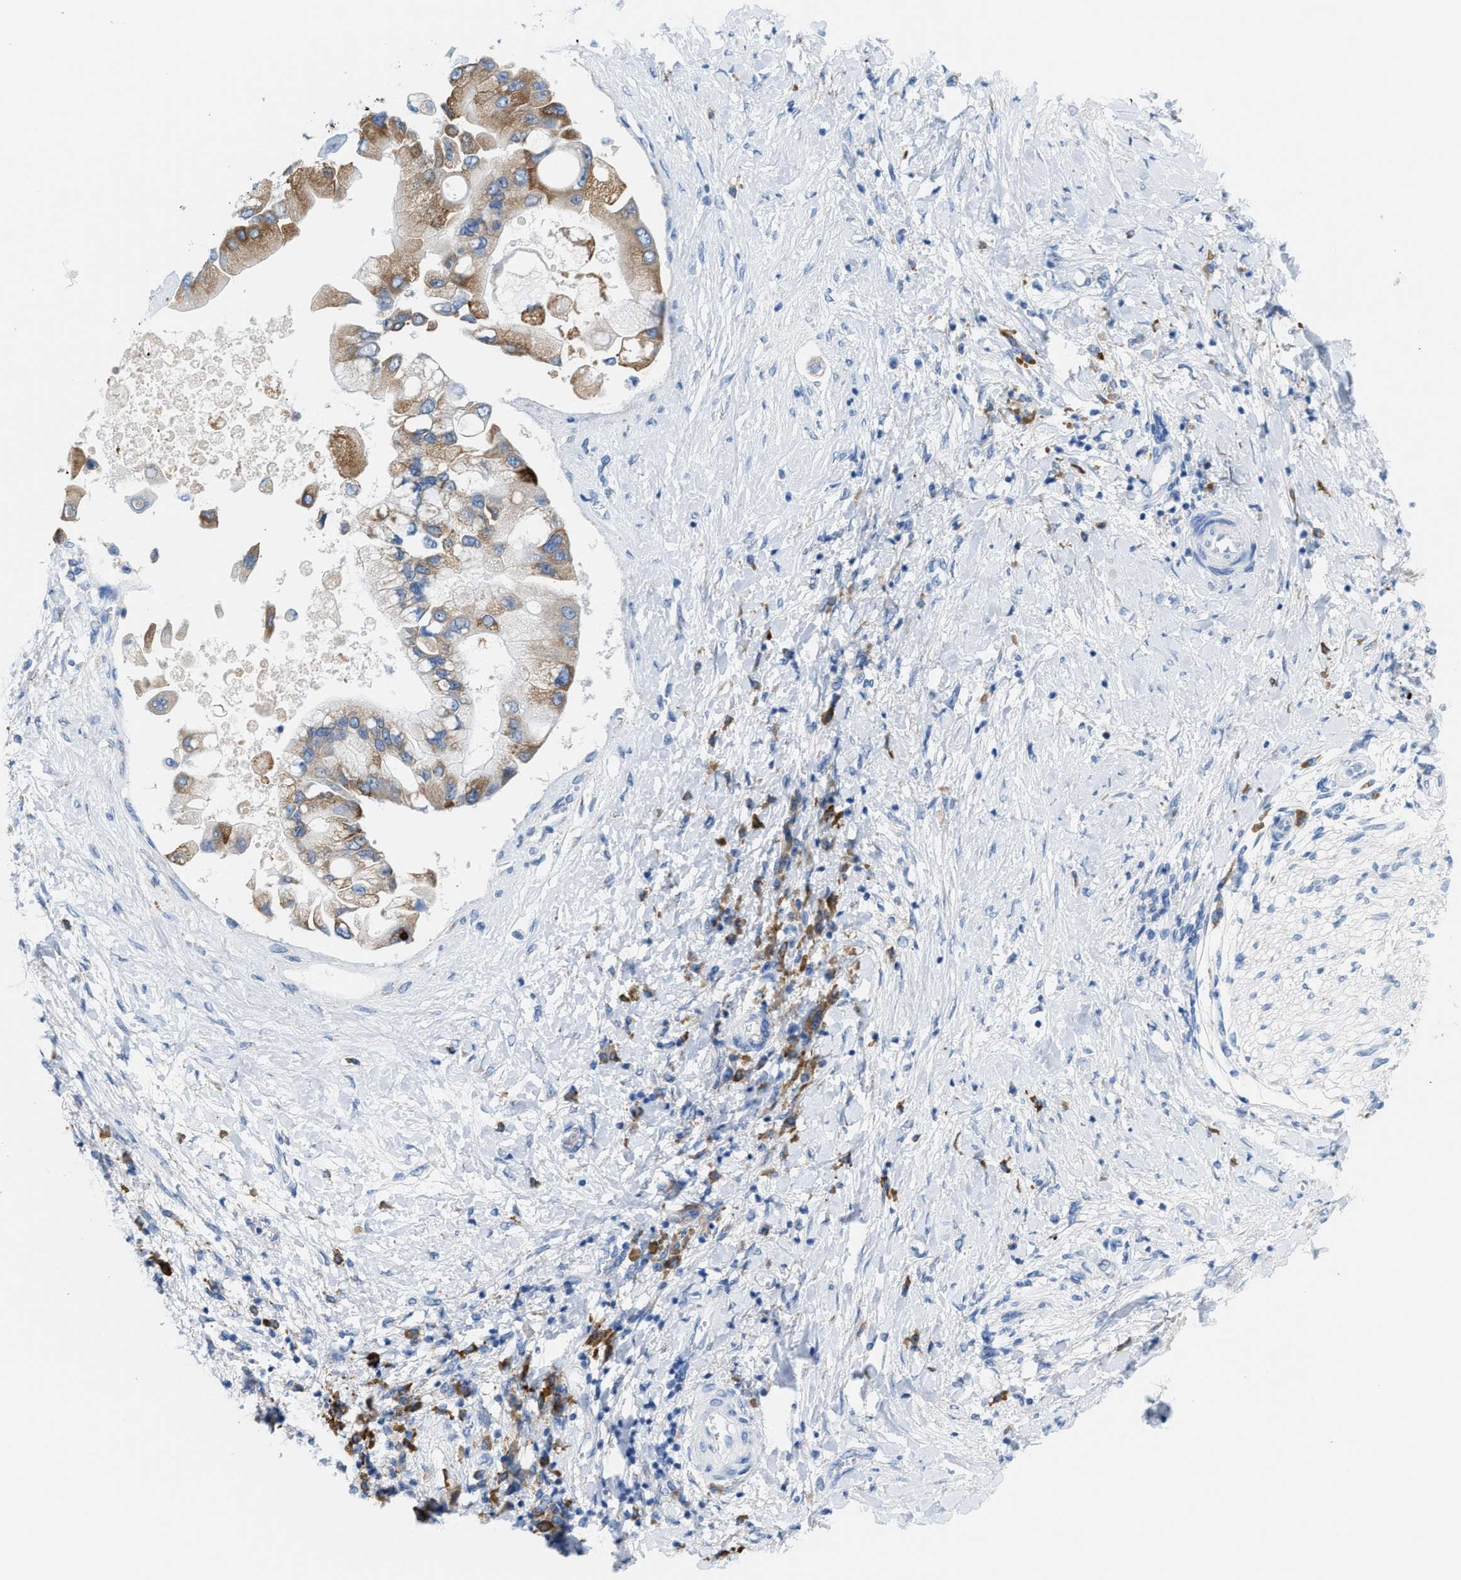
{"staining": {"intensity": "moderate", "quantity": "<25%", "location": "cytoplasmic/membranous"}, "tissue": "liver cancer", "cell_type": "Tumor cells", "image_type": "cancer", "snomed": [{"axis": "morphology", "description": "Cholangiocarcinoma"}, {"axis": "topography", "description": "Liver"}], "caption": "Brown immunohistochemical staining in human cholangiocarcinoma (liver) displays moderate cytoplasmic/membranous expression in about <25% of tumor cells. (Stains: DAB in brown, nuclei in blue, Microscopy: brightfield microscopy at high magnification).", "gene": "KIFC3", "patient": {"sex": "male", "age": 50}}